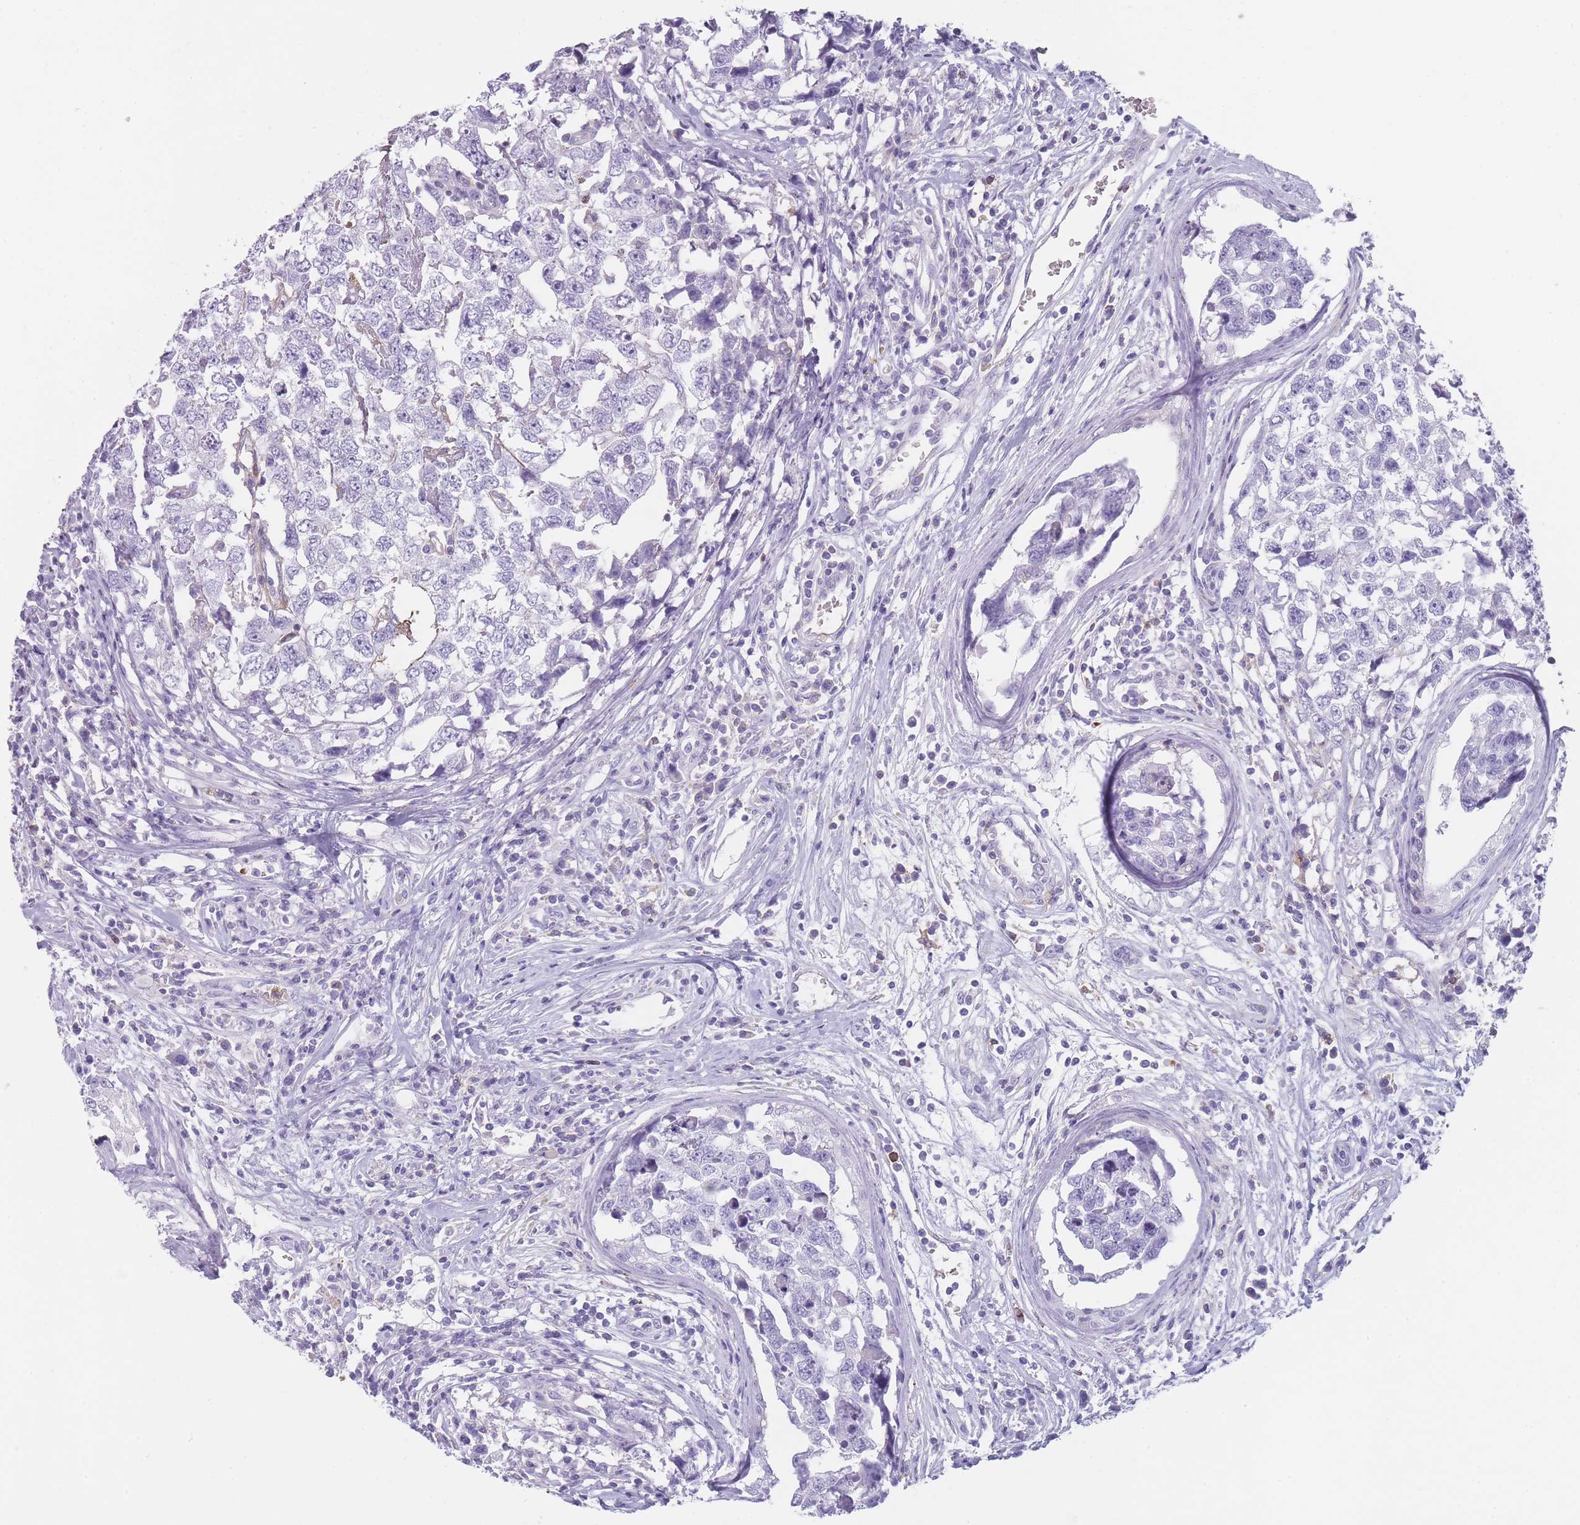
{"staining": {"intensity": "negative", "quantity": "none", "location": "none"}, "tissue": "testis cancer", "cell_type": "Tumor cells", "image_type": "cancer", "snomed": [{"axis": "morphology", "description": "Carcinoma, Embryonal, NOS"}, {"axis": "topography", "description": "Testis"}], "caption": "A photomicrograph of testis cancer (embryonal carcinoma) stained for a protein shows no brown staining in tumor cells.", "gene": "CR1L", "patient": {"sex": "male", "age": 22}}